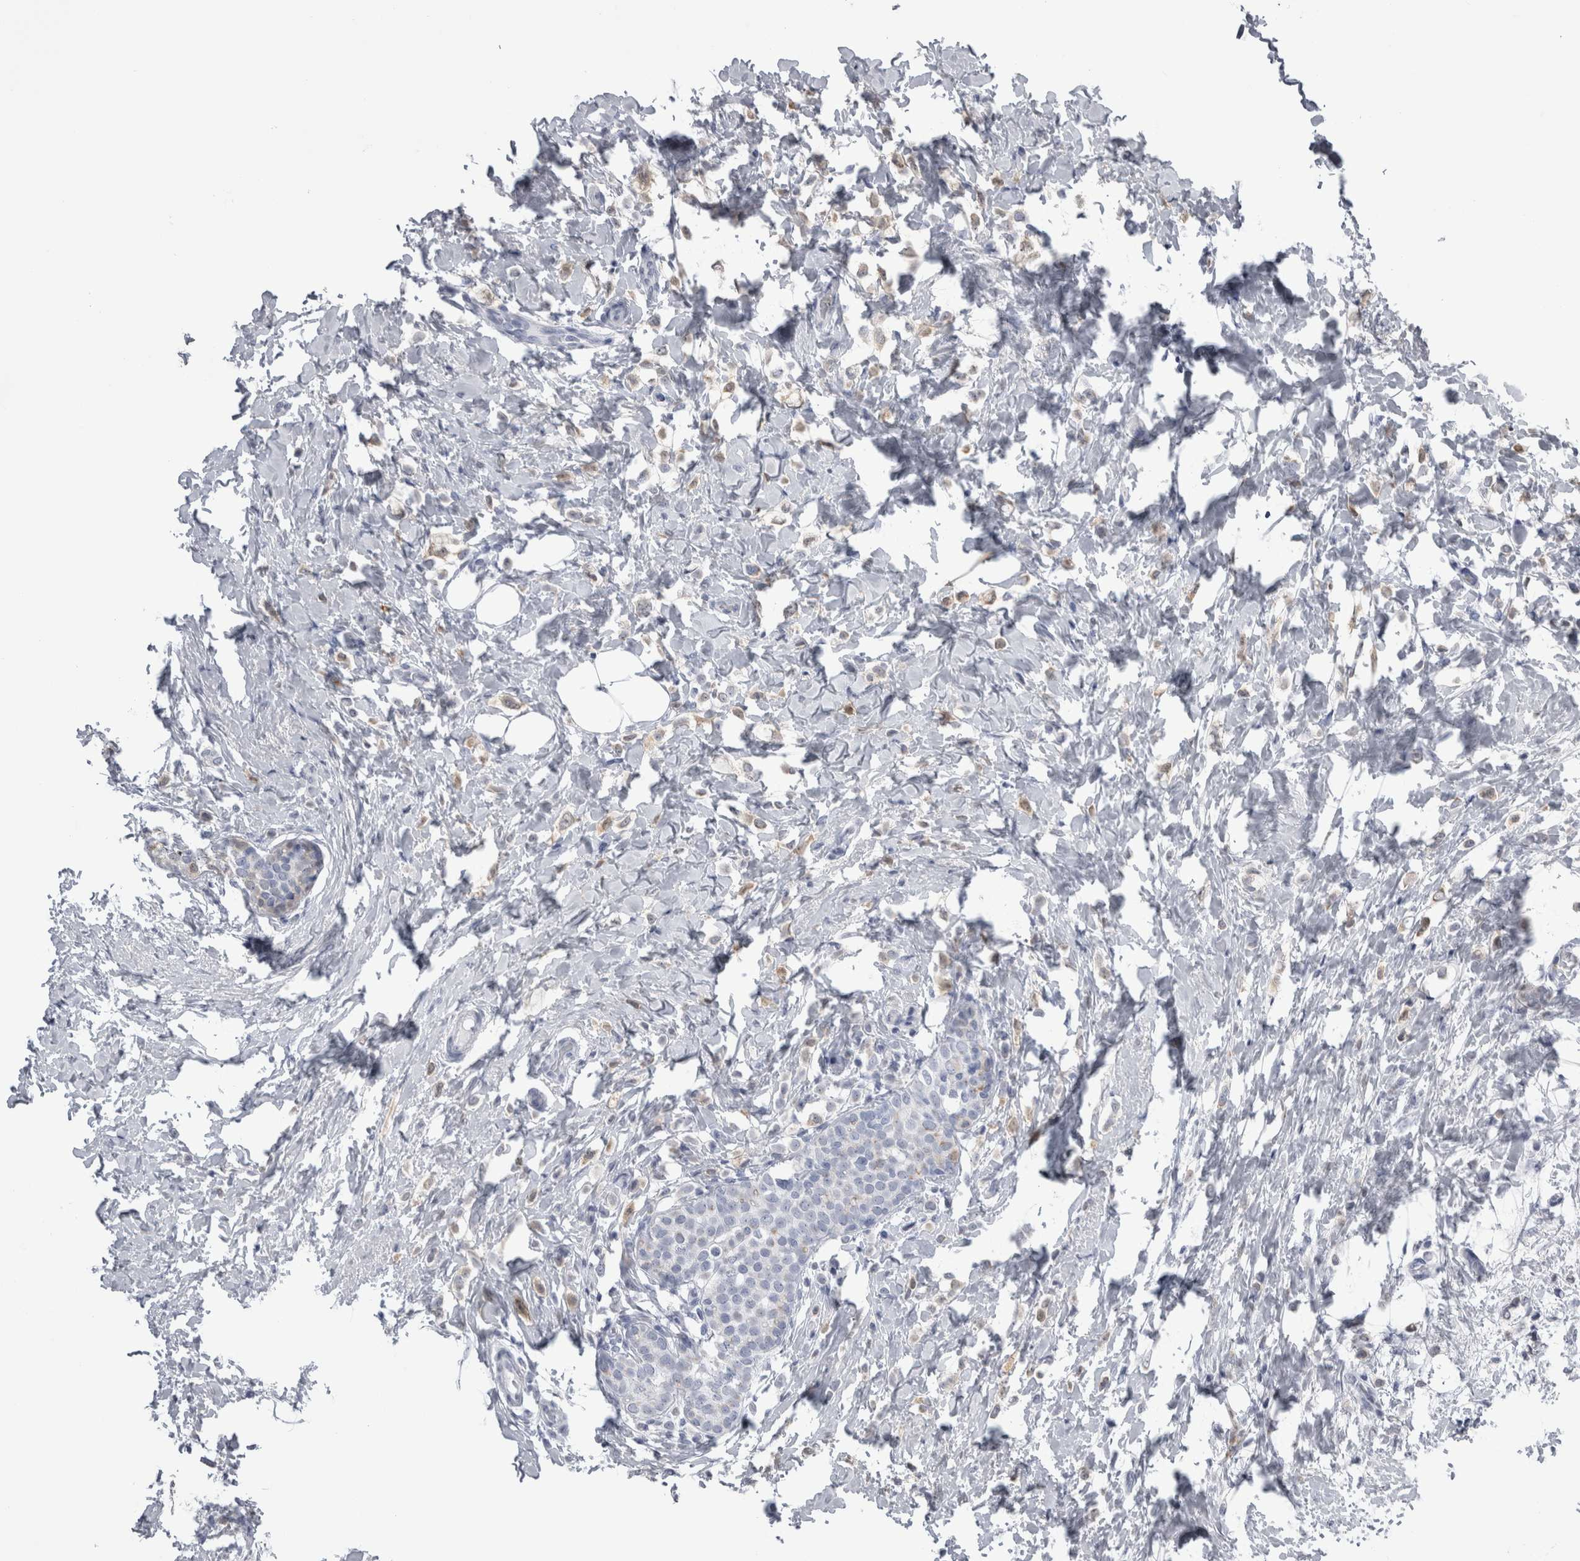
{"staining": {"intensity": "weak", "quantity": "<25%", "location": "cytoplasmic/membranous"}, "tissue": "breast cancer", "cell_type": "Tumor cells", "image_type": "cancer", "snomed": [{"axis": "morphology", "description": "Lobular carcinoma"}, {"axis": "topography", "description": "Breast"}], "caption": "DAB immunohistochemical staining of human breast lobular carcinoma displays no significant expression in tumor cells. (DAB (3,3'-diaminobenzidine) immunohistochemistry (IHC), high magnification).", "gene": "ALDH8A1", "patient": {"sex": "female", "age": 50}}